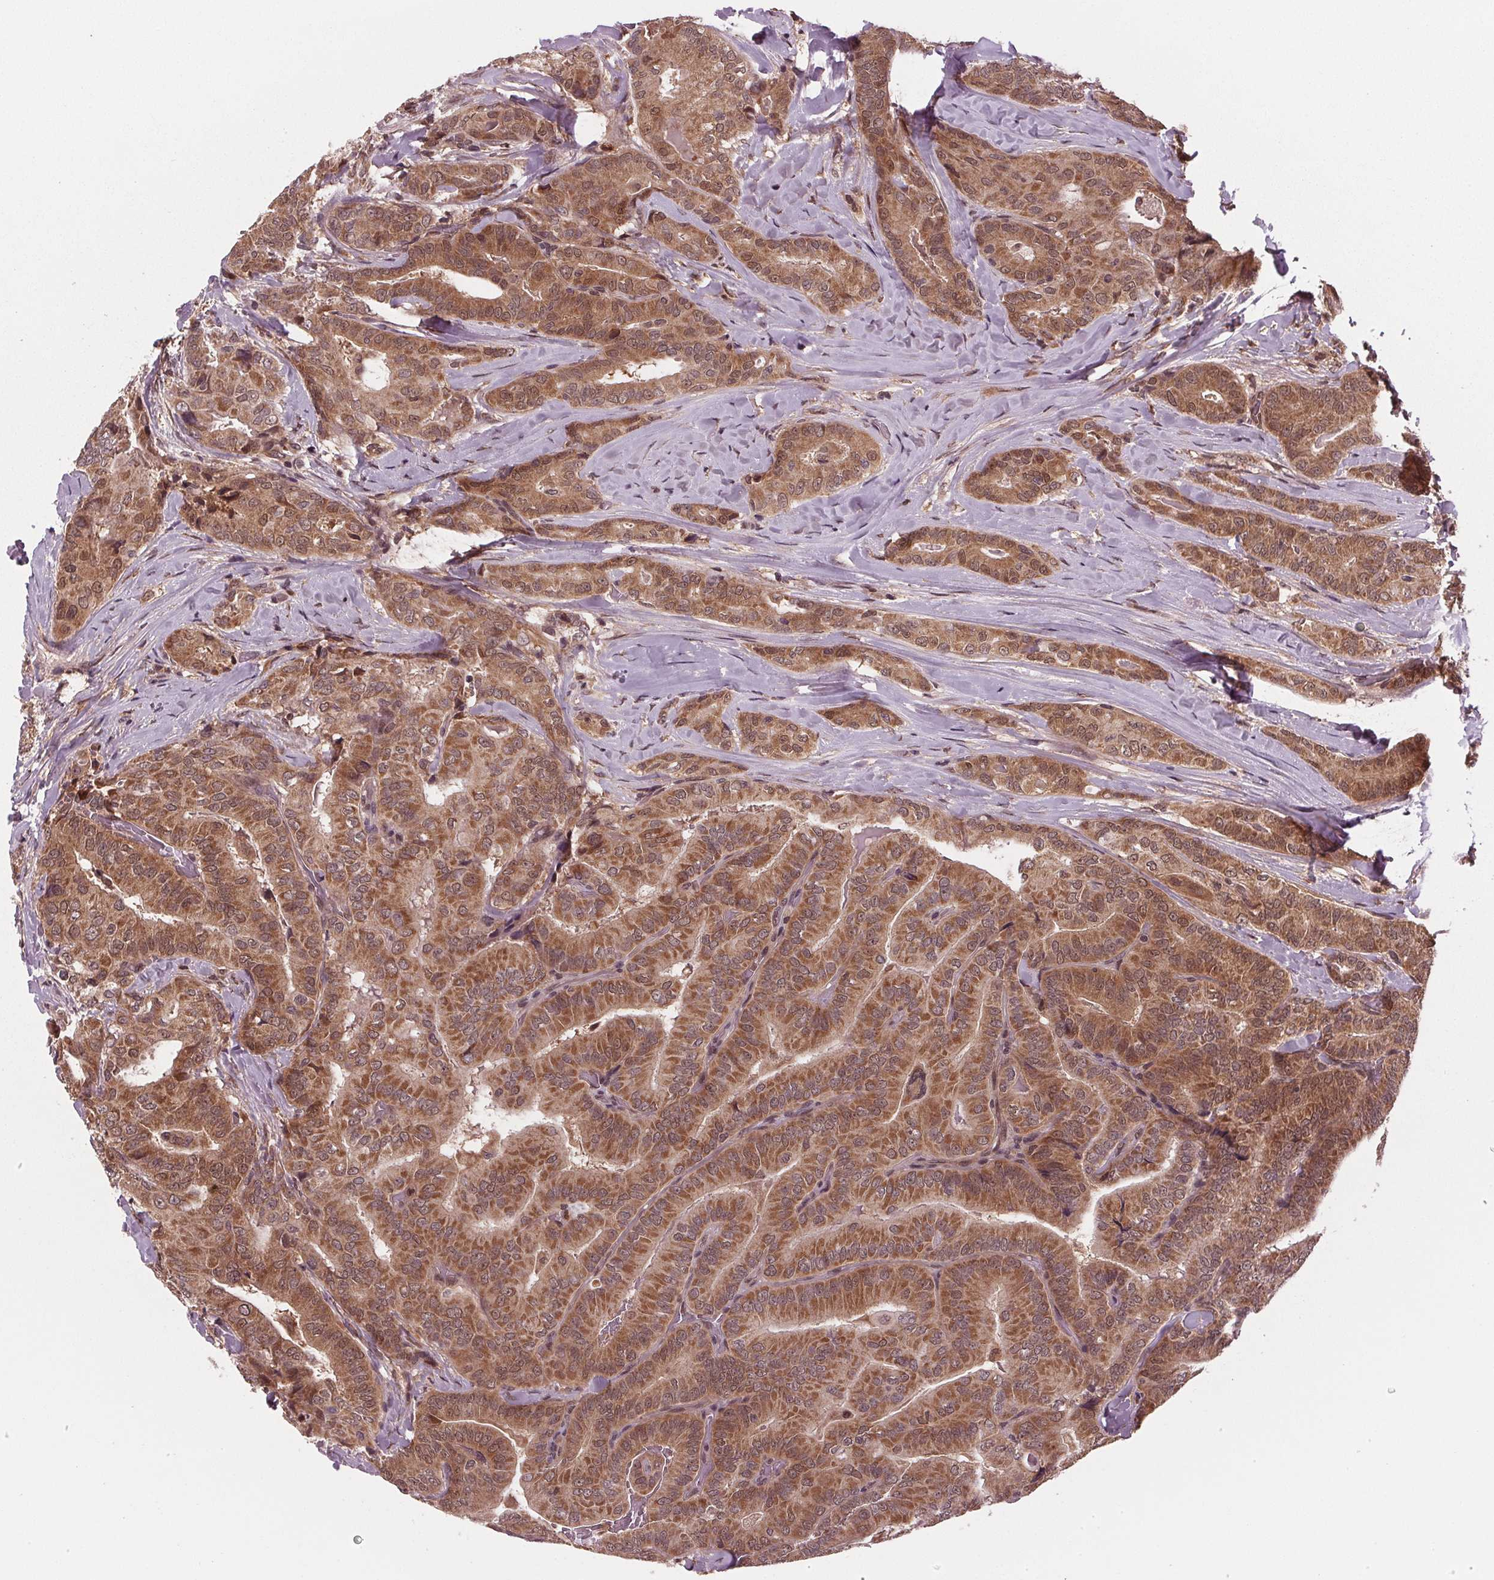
{"staining": {"intensity": "strong", "quantity": ">75%", "location": "cytoplasmic/membranous"}, "tissue": "thyroid cancer", "cell_type": "Tumor cells", "image_type": "cancer", "snomed": [{"axis": "morphology", "description": "Papillary adenocarcinoma, NOS"}, {"axis": "topography", "description": "Thyroid gland"}], "caption": "Immunohistochemical staining of papillary adenocarcinoma (thyroid) displays high levels of strong cytoplasmic/membranous positivity in approximately >75% of tumor cells. (brown staining indicates protein expression, while blue staining denotes nuclei).", "gene": "STAT3", "patient": {"sex": "male", "age": 61}}